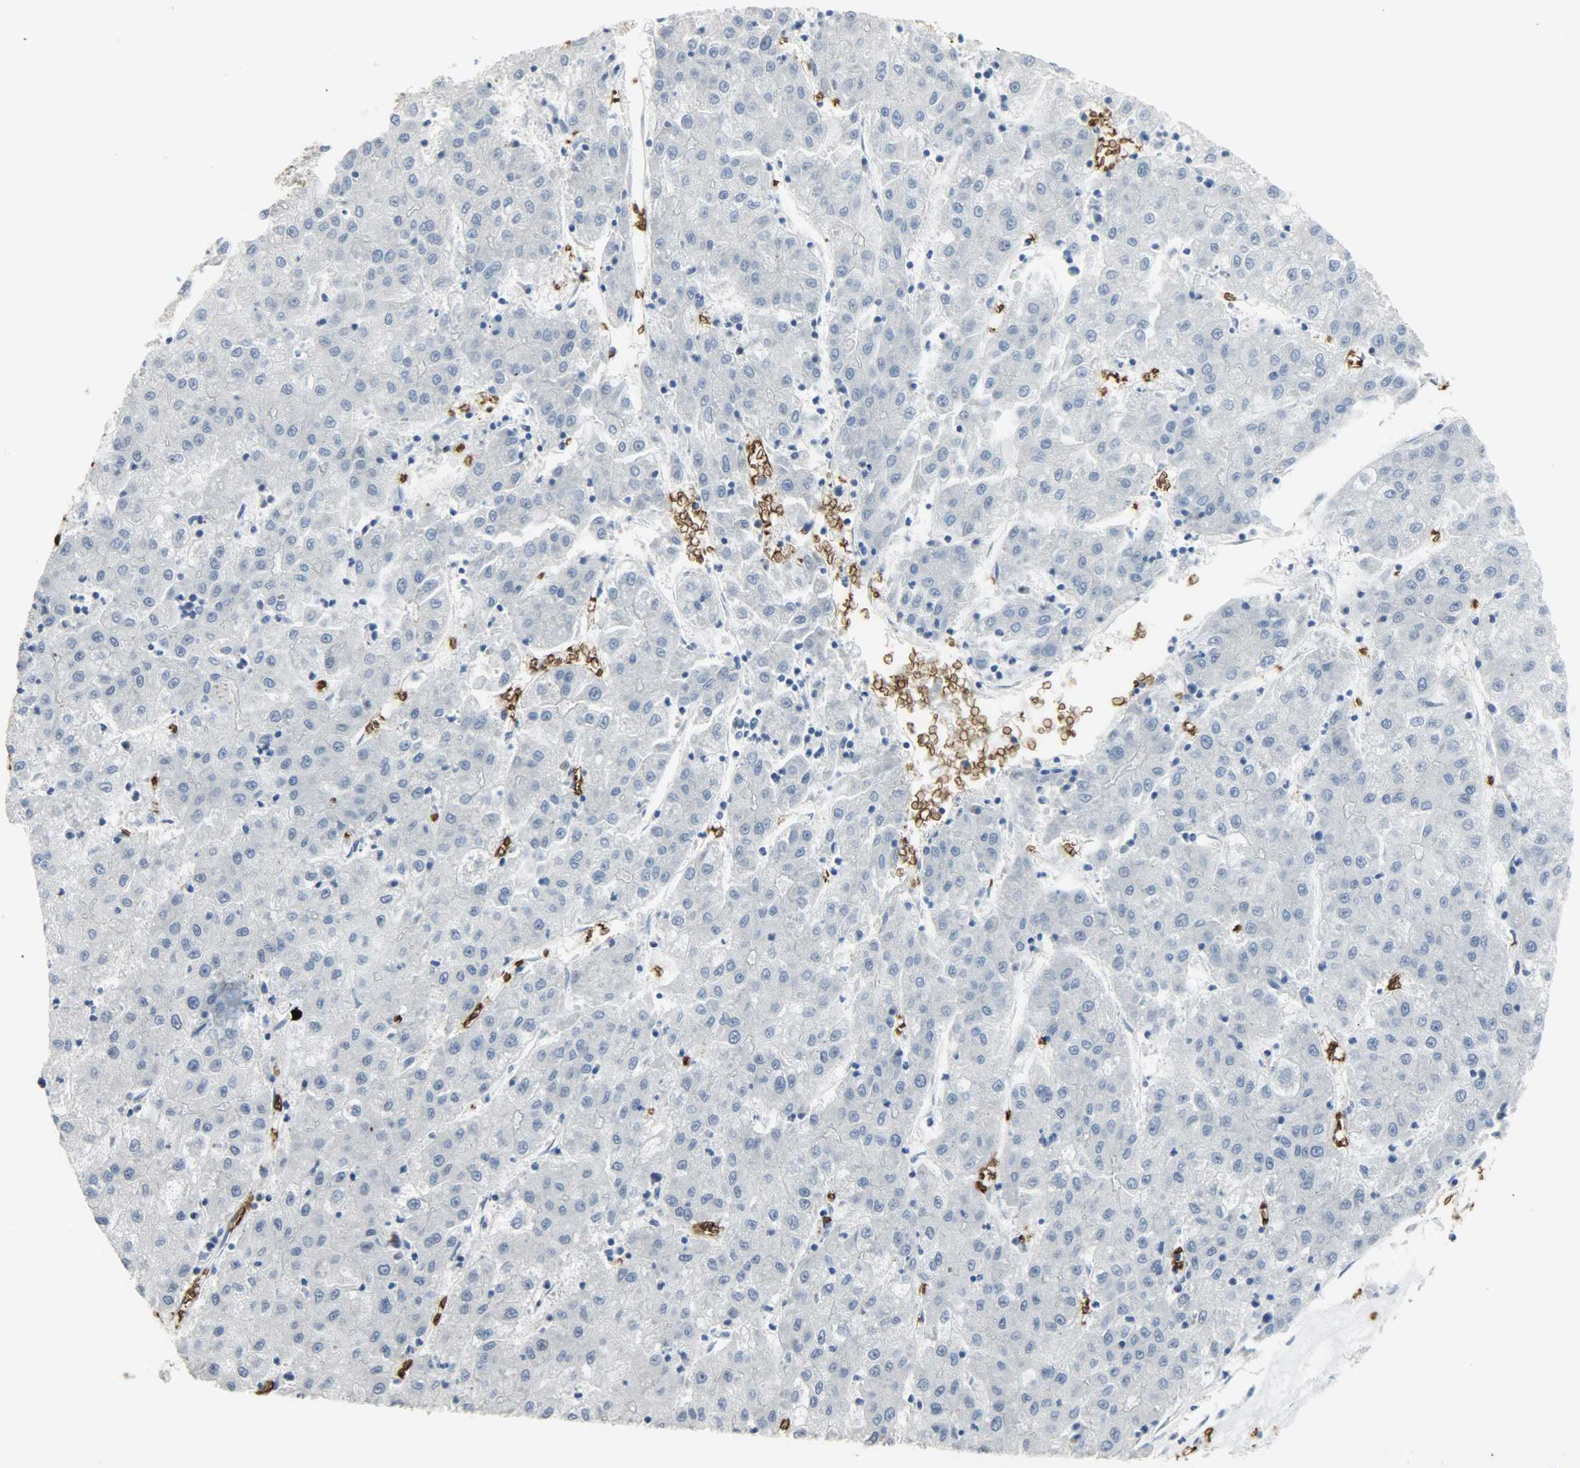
{"staining": {"intensity": "negative", "quantity": "none", "location": "none"}, "tissue": "liver cancer", "cell_type": "Tumor cells", "image_type": "cancer", "snomed": [{"axis": "morphology", "description": "Carcinoma, Hepatocellular, NOS"}, {"axis": "topography", "description": "Liver"}], "caption": "High power microscopy photomicrograph of an IHC micrograph of liver hepatocellular carcinoma, revealing no significant staining in tumor cells. (DAB immunohistochemistry (IHC) with hematoxylin counter stain).", "gene": "SNAI1", "patient": {"sex": "male", "age": 72}}